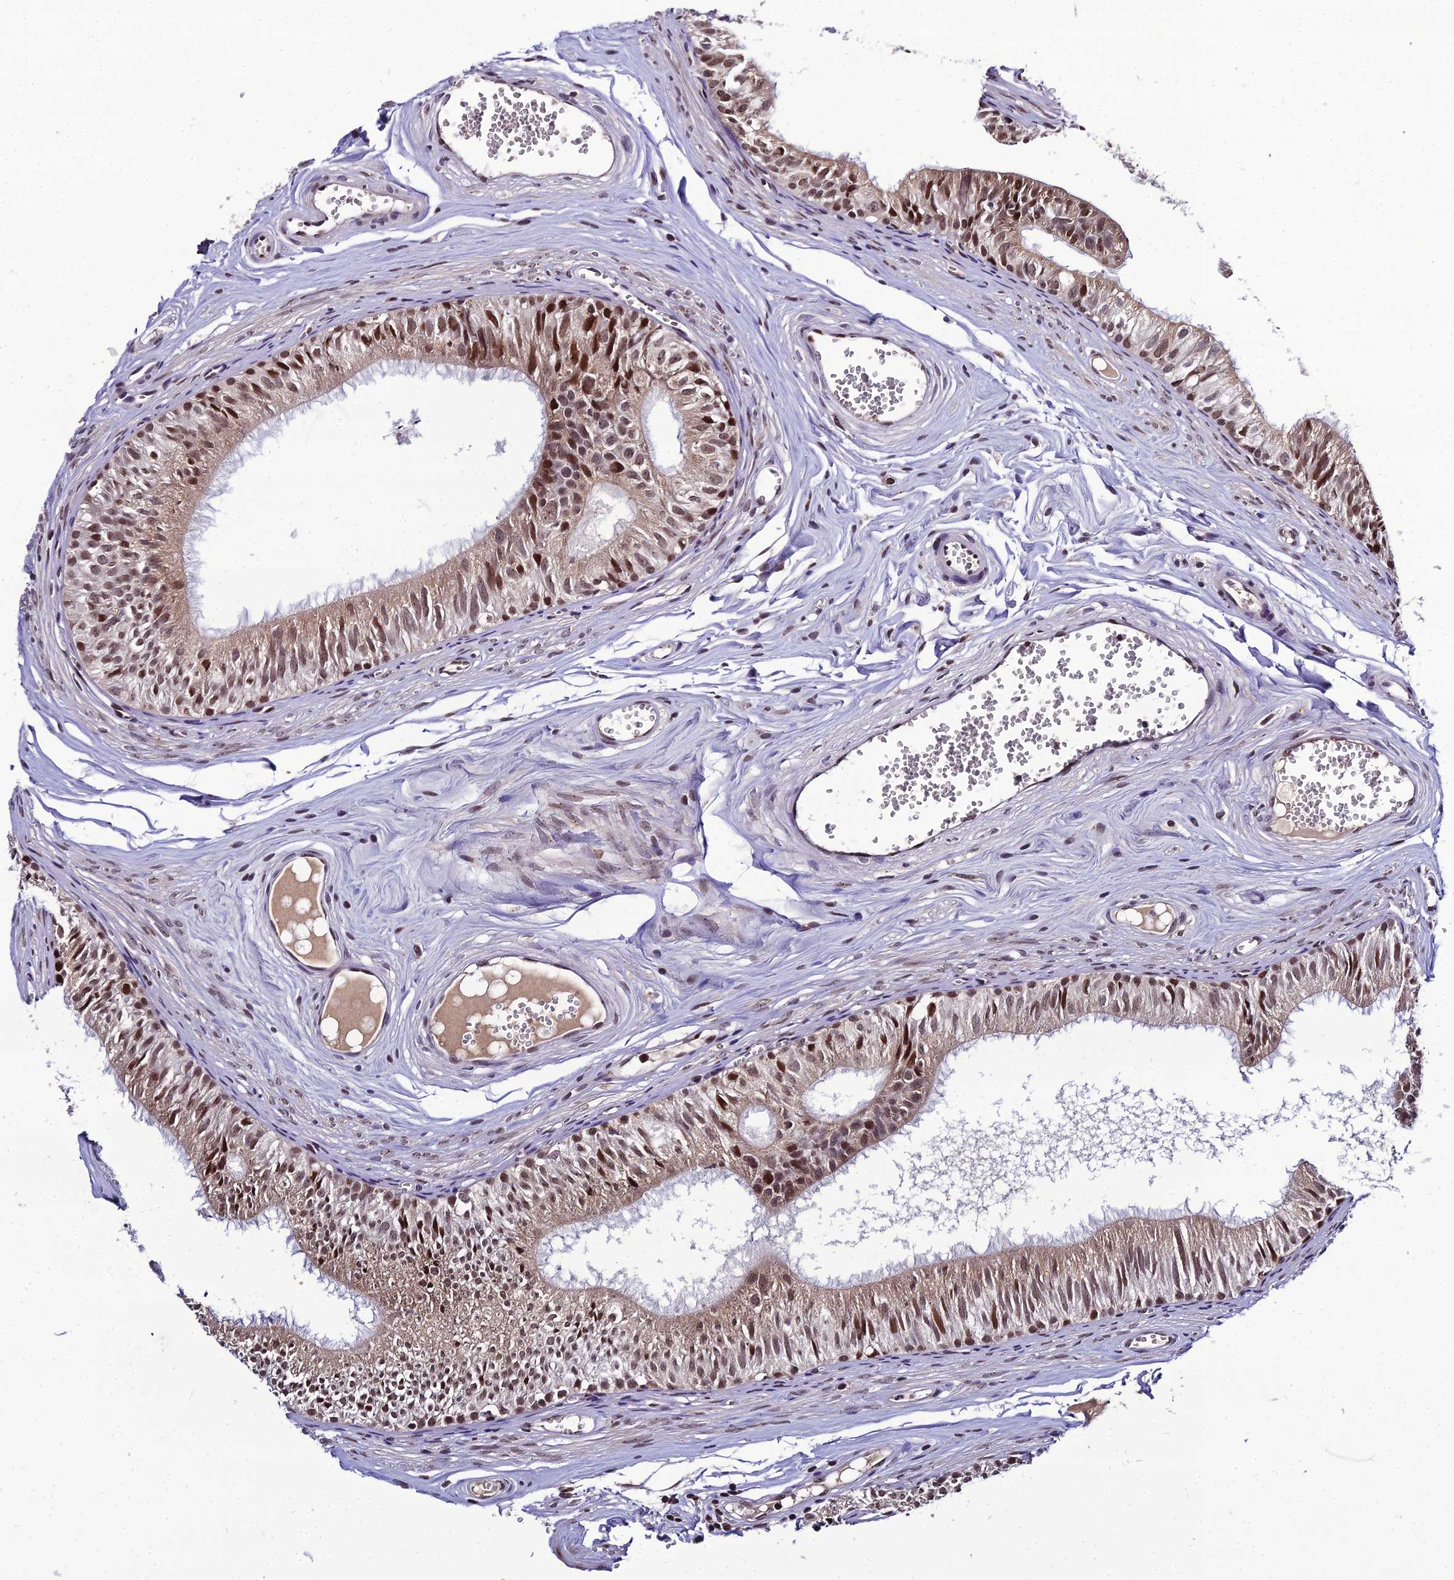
{"staining": {"intensity": "strong", "quantity": "25%-75%", "location": "cytoplasmic/membranous,nuclear"}, "tissue": "epididymis", "cell_type": "Glandular cells", "image_type": "normal", "snomed": [{"axis": "morphology", "description": "Normal tissue, NOS"}, {"axis": "topography", "description": "Epididymis"}], "caption": "Epididymis stained with DAB immunohistochemistry shows high levels of strong cytoplasmic/membranous,nuclear positivity in about 25%-75% of glandular cells.", "gene": "ARL2", "patient": {"sex": "male", "age": 36}}